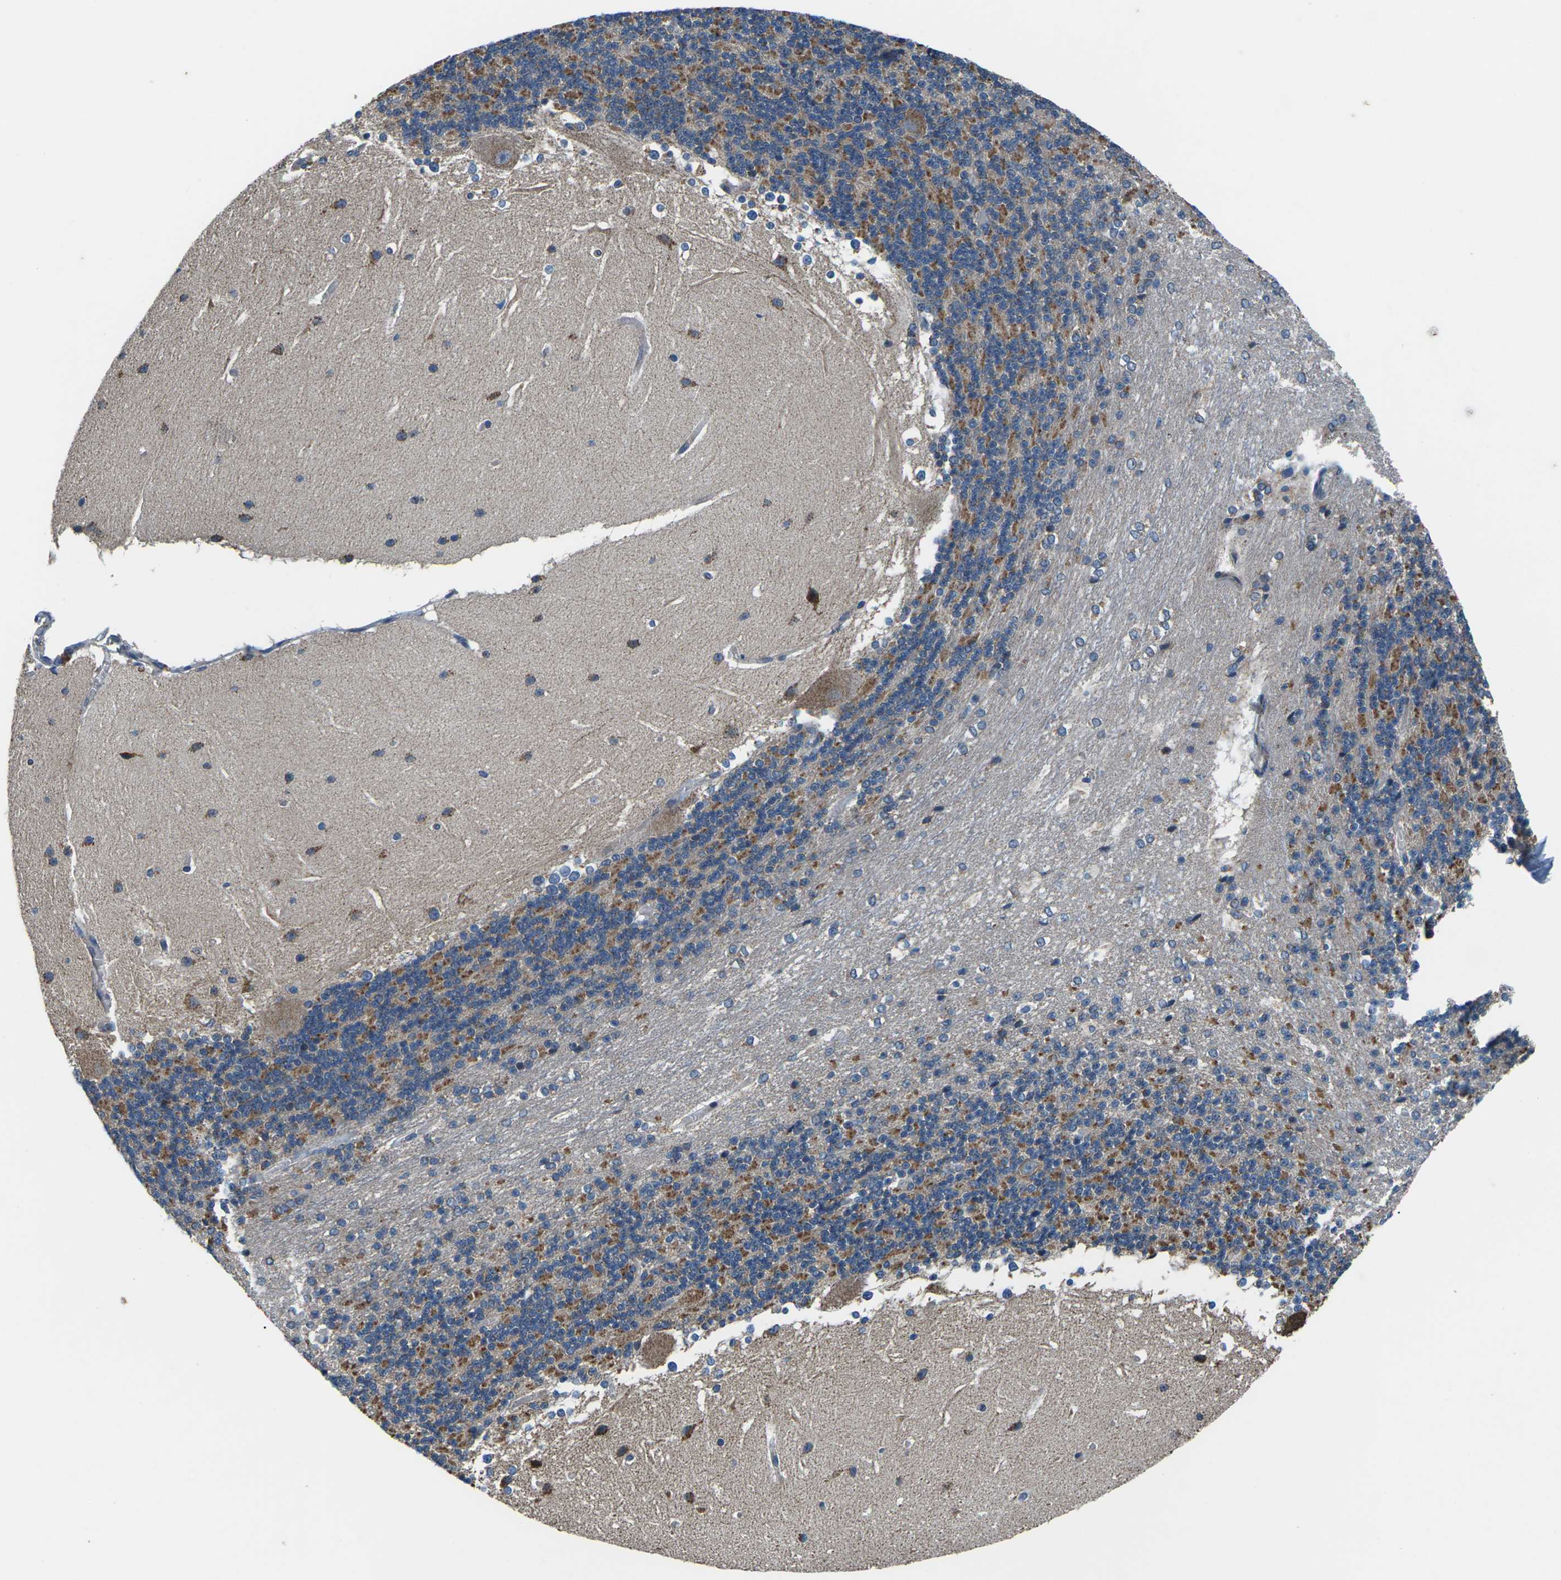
{"staining": {"intensity": "moderate", "quantity": "25%-75%", "location": "cytoplasmic/membranous"}, "tissue": "cerebellum", "cell_type": "Cells in granular layer", "image_type": "normal", "snomed": [{"axis": "morphology", "description": "Normal tissue, NOS"}, {"axis": "topography", "description": "Cerebellum"}], "caption": "The immunohistochemical stain highlights moderate cytoplasmic/membranous staining in cells in granular layer of unremarkable cerebellum. (Brightfield microscopy of DAB IHC at high magnification).", "gene": "GABRP", "patient": {"sex": "female", "age": 19}}